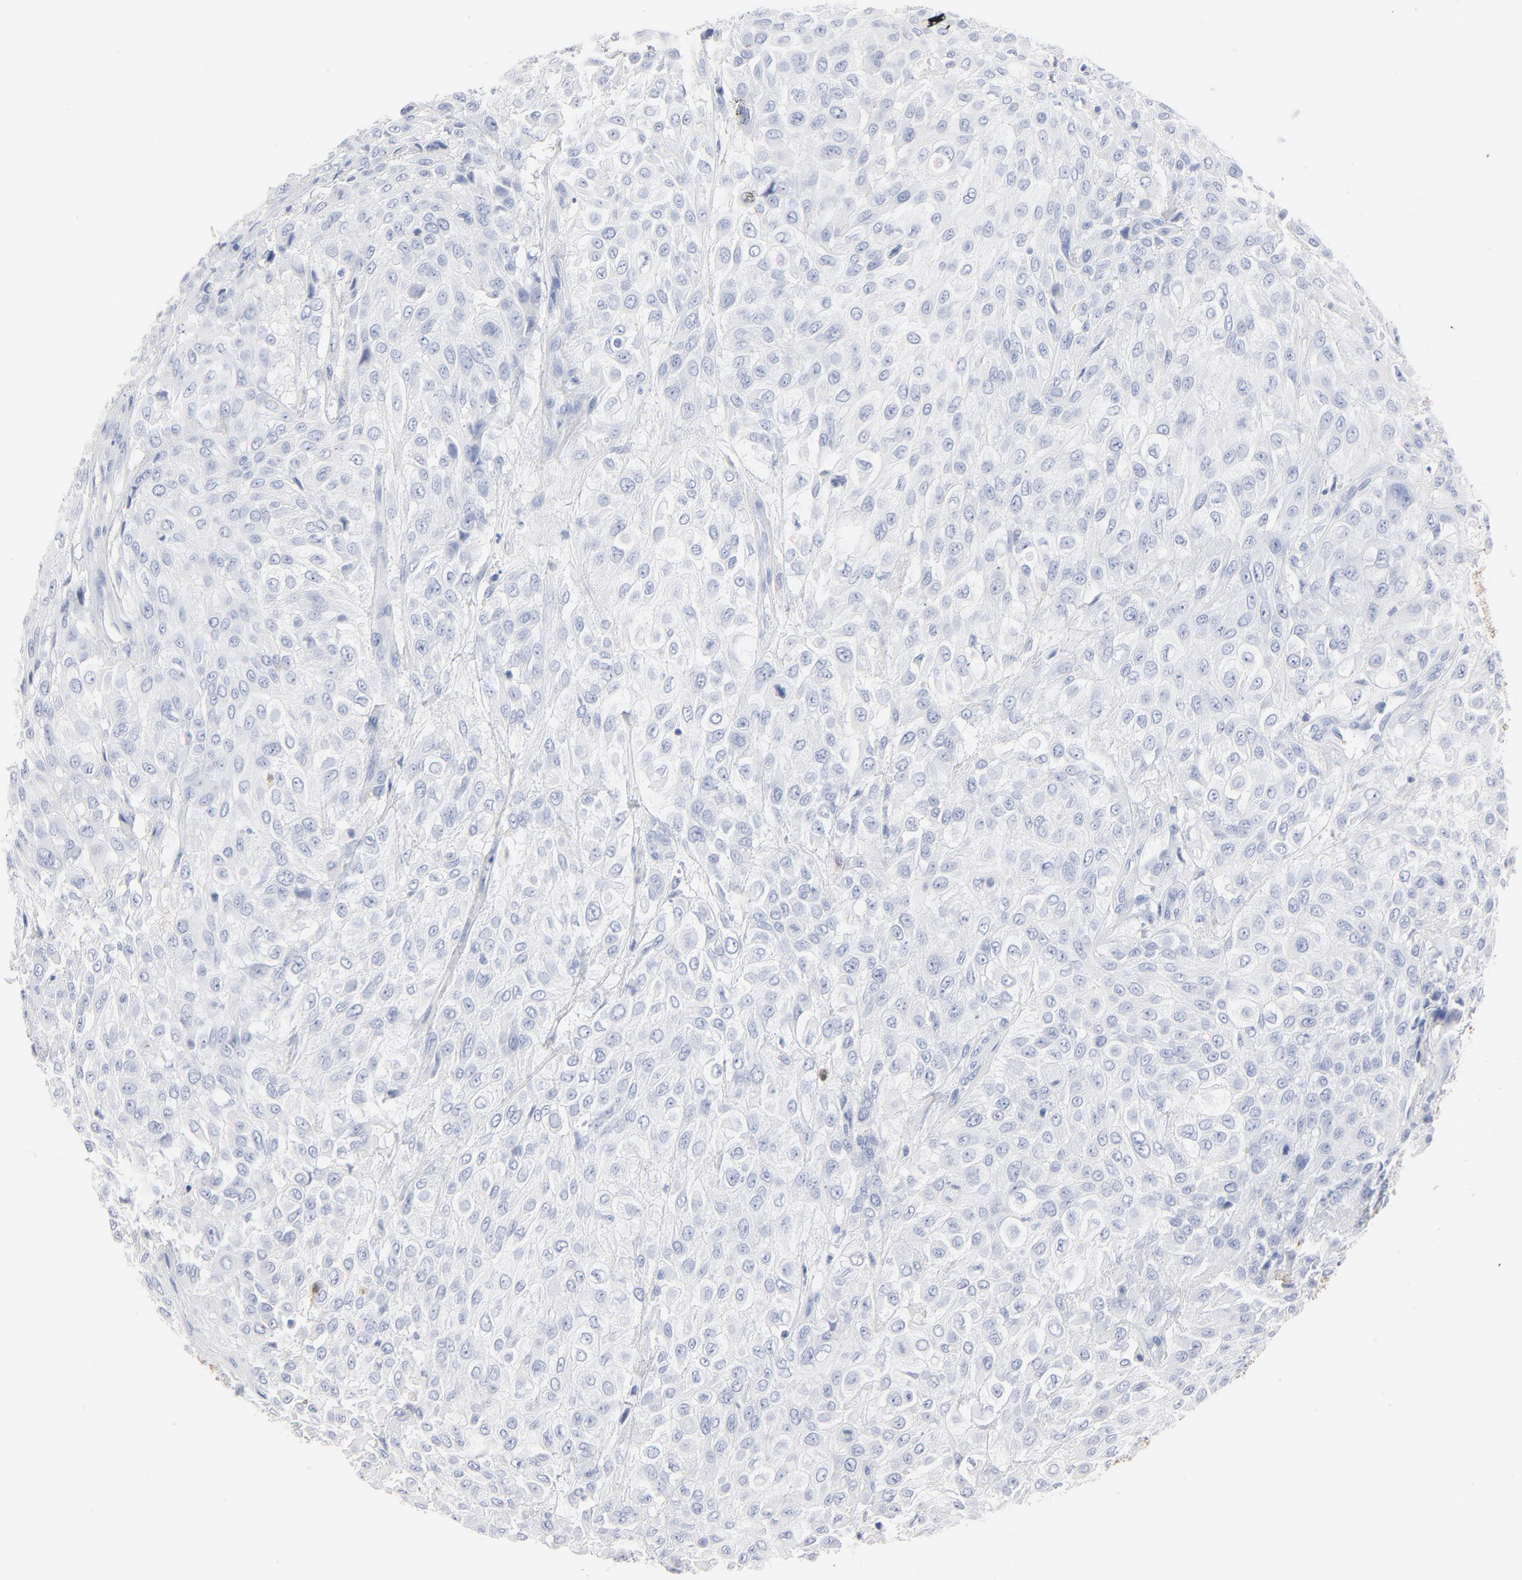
{"staining": {"intensity": "negative", "quantity": "none", "location": "none"}, "tissue": "urothelial cancer", "cell_type": "Tumor cells", "image_type": "cancer", "snomed": [{"axis": "morphology", "description": "Urothelial carcinoma, High grade"}, {"axis": "topography", "description": "Urinary bladder"}], "caption": "Tumor cells are negative for brown protein staining in high-grade urothelial carcinoma.", "gene": "AGTR1", "patient": {"sex": "male", "age": 57}}